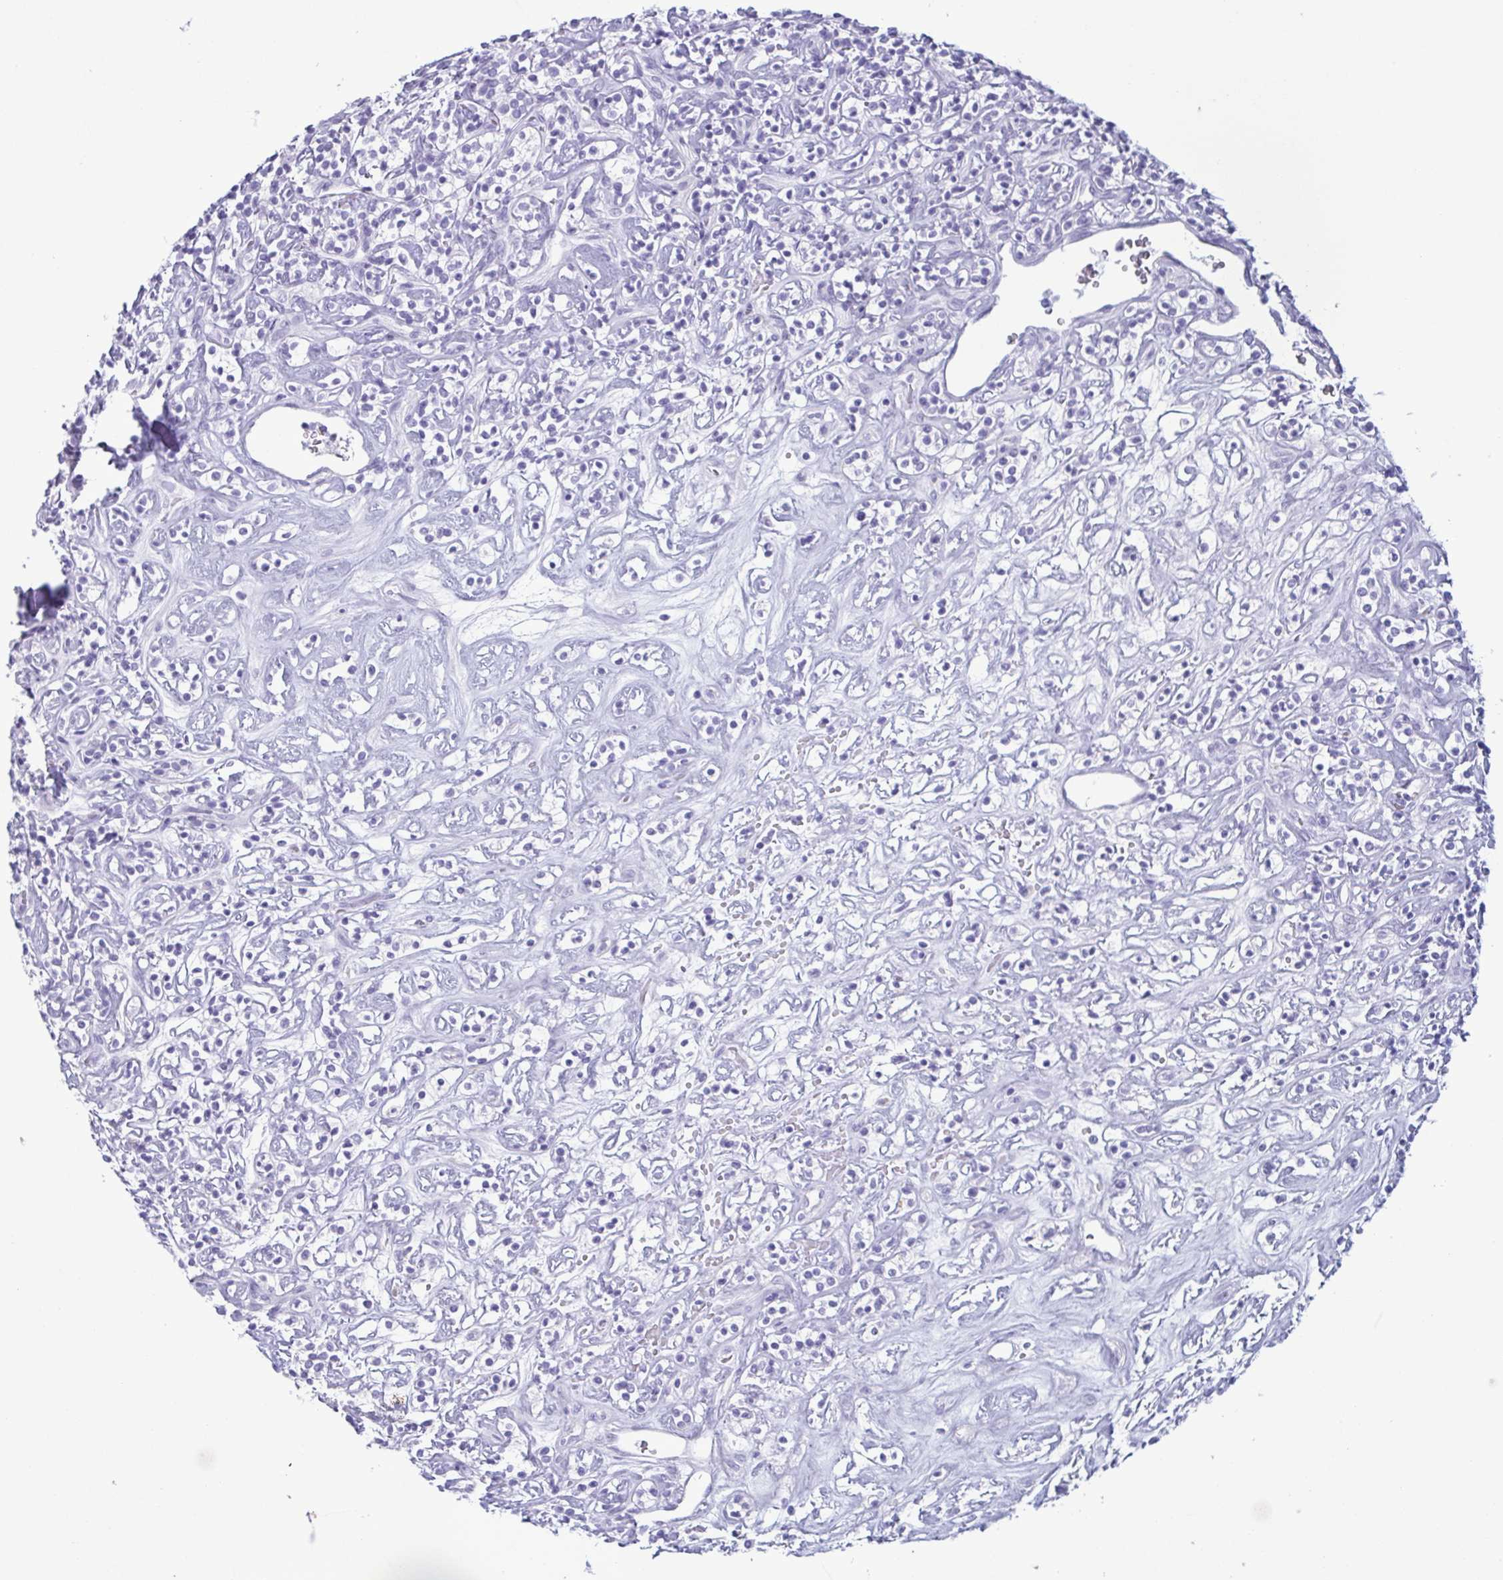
{"staining": {"intensity": "negative", "quantity": "none", "location": "none"}, "tissue": "renal cancer", "cell_type": "Tumor cells", "image_type": "cancer", "snomed": [{"axis": "morphology", "description": "Adenocarcinoma, NOS"}, {"axis": "topography", "description": "Kidney"}], "caption": "High power microscopy image of an IHC micrograph of renal adenocarcinoma, revealing no significant expression in tumor cells.", "gene": "LTF", "patient": {"sex": "male", "age": 77}}